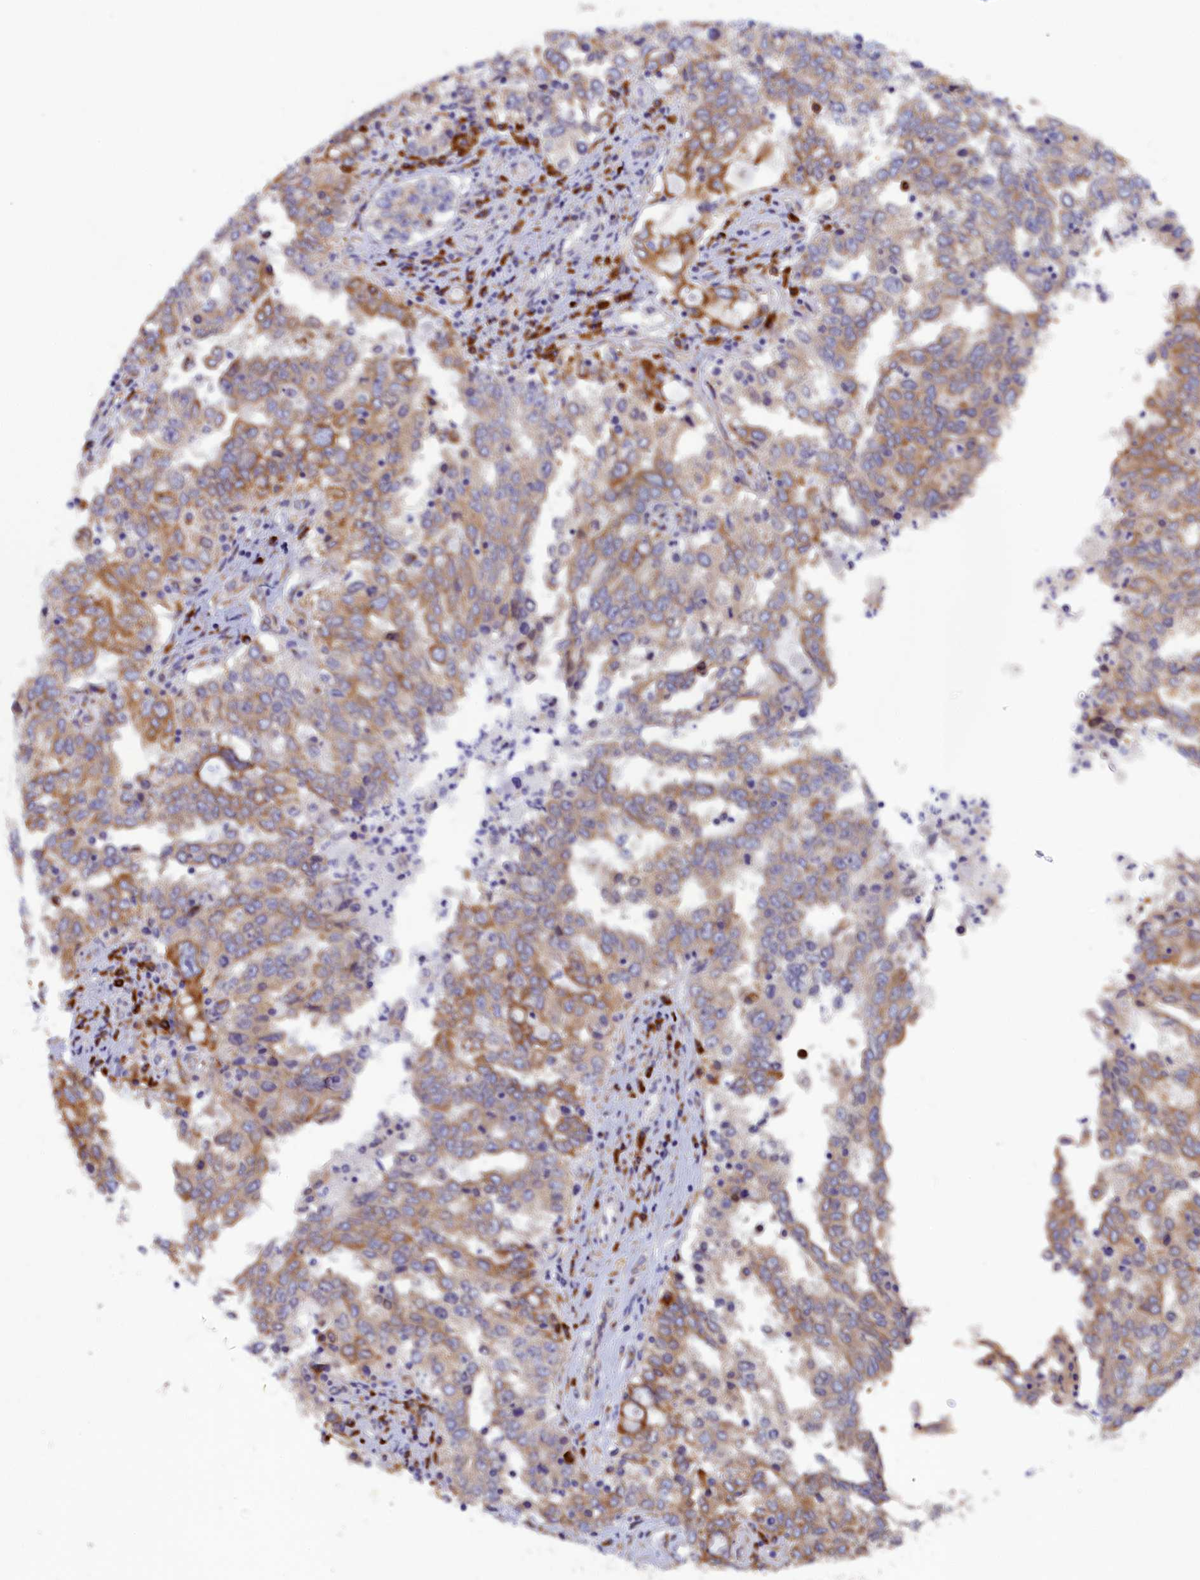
{"staining": {"intensity": "moderate", "quantity": "25%-75%", "location": "cytoplasmic/membranous"}, "tissue": "ovarian cancer", "cell_type": "Tumor cells", "image_type": "cancer", "snomed": [{"axis": "morphology", "description": "Carcinoma, endometroid"}, {"axis": "topography", "description": "Ovary"}], "caption": "Brown immunohistochemical staining in ovarian cancer (endometroid carcinoma) displays moderate cytoplasmic/membranous expression in approximately 25%-75% of tumor cells. (DAB IHC, brown staining for protein, blue staining for nuclei).", "gene": "CCDC68", "patient": {"sex": "female", "age": 62}}